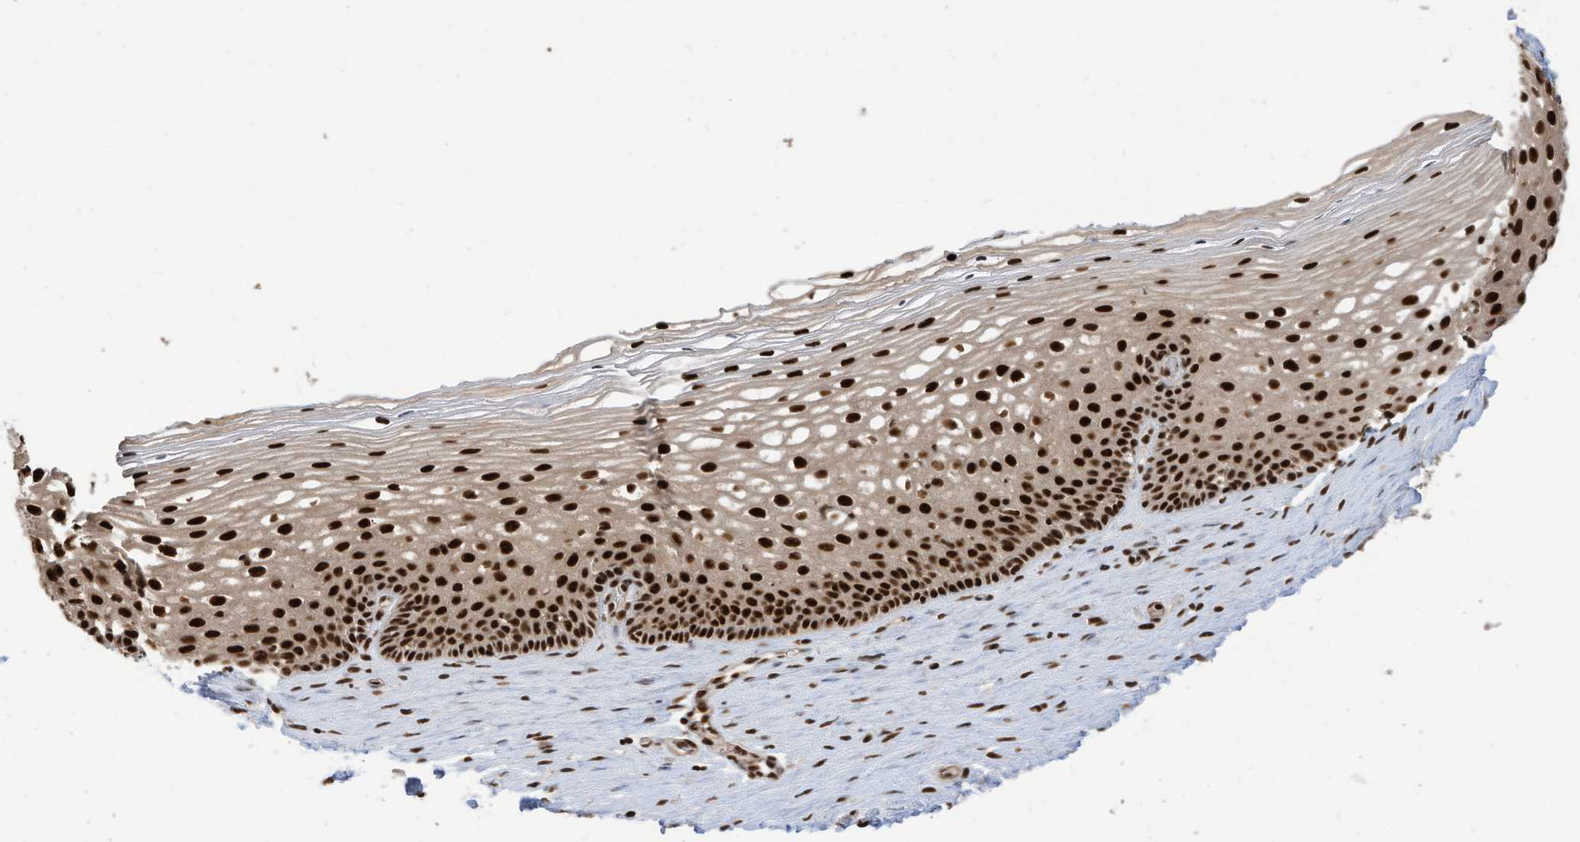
{"staining": {"intensity": "moderate", "quantity": ">75%", "location": "nuclear"}, "tissue": "cervix", "cell_type": "Glandular cells", "image_type": "normal", "snomed": [{"axis": "morphology", "description": "Normal tissue, NOS"}, {"axis": "topography", "description": "Cervix"}], "caption": "Immunohistochemistry (IHC) staining of unremarkable cervix, which displays medium levels of moderate nuclear staining in approximately >75% of glandular cells indicating moderate nuclear protein staining. The staining was performed using DAB (brown) for protein detection and nuclei were counterstained in hematoxylin (blue).", "gene": "SF3A3", "patient": {"sex": "female", "age": 33}}